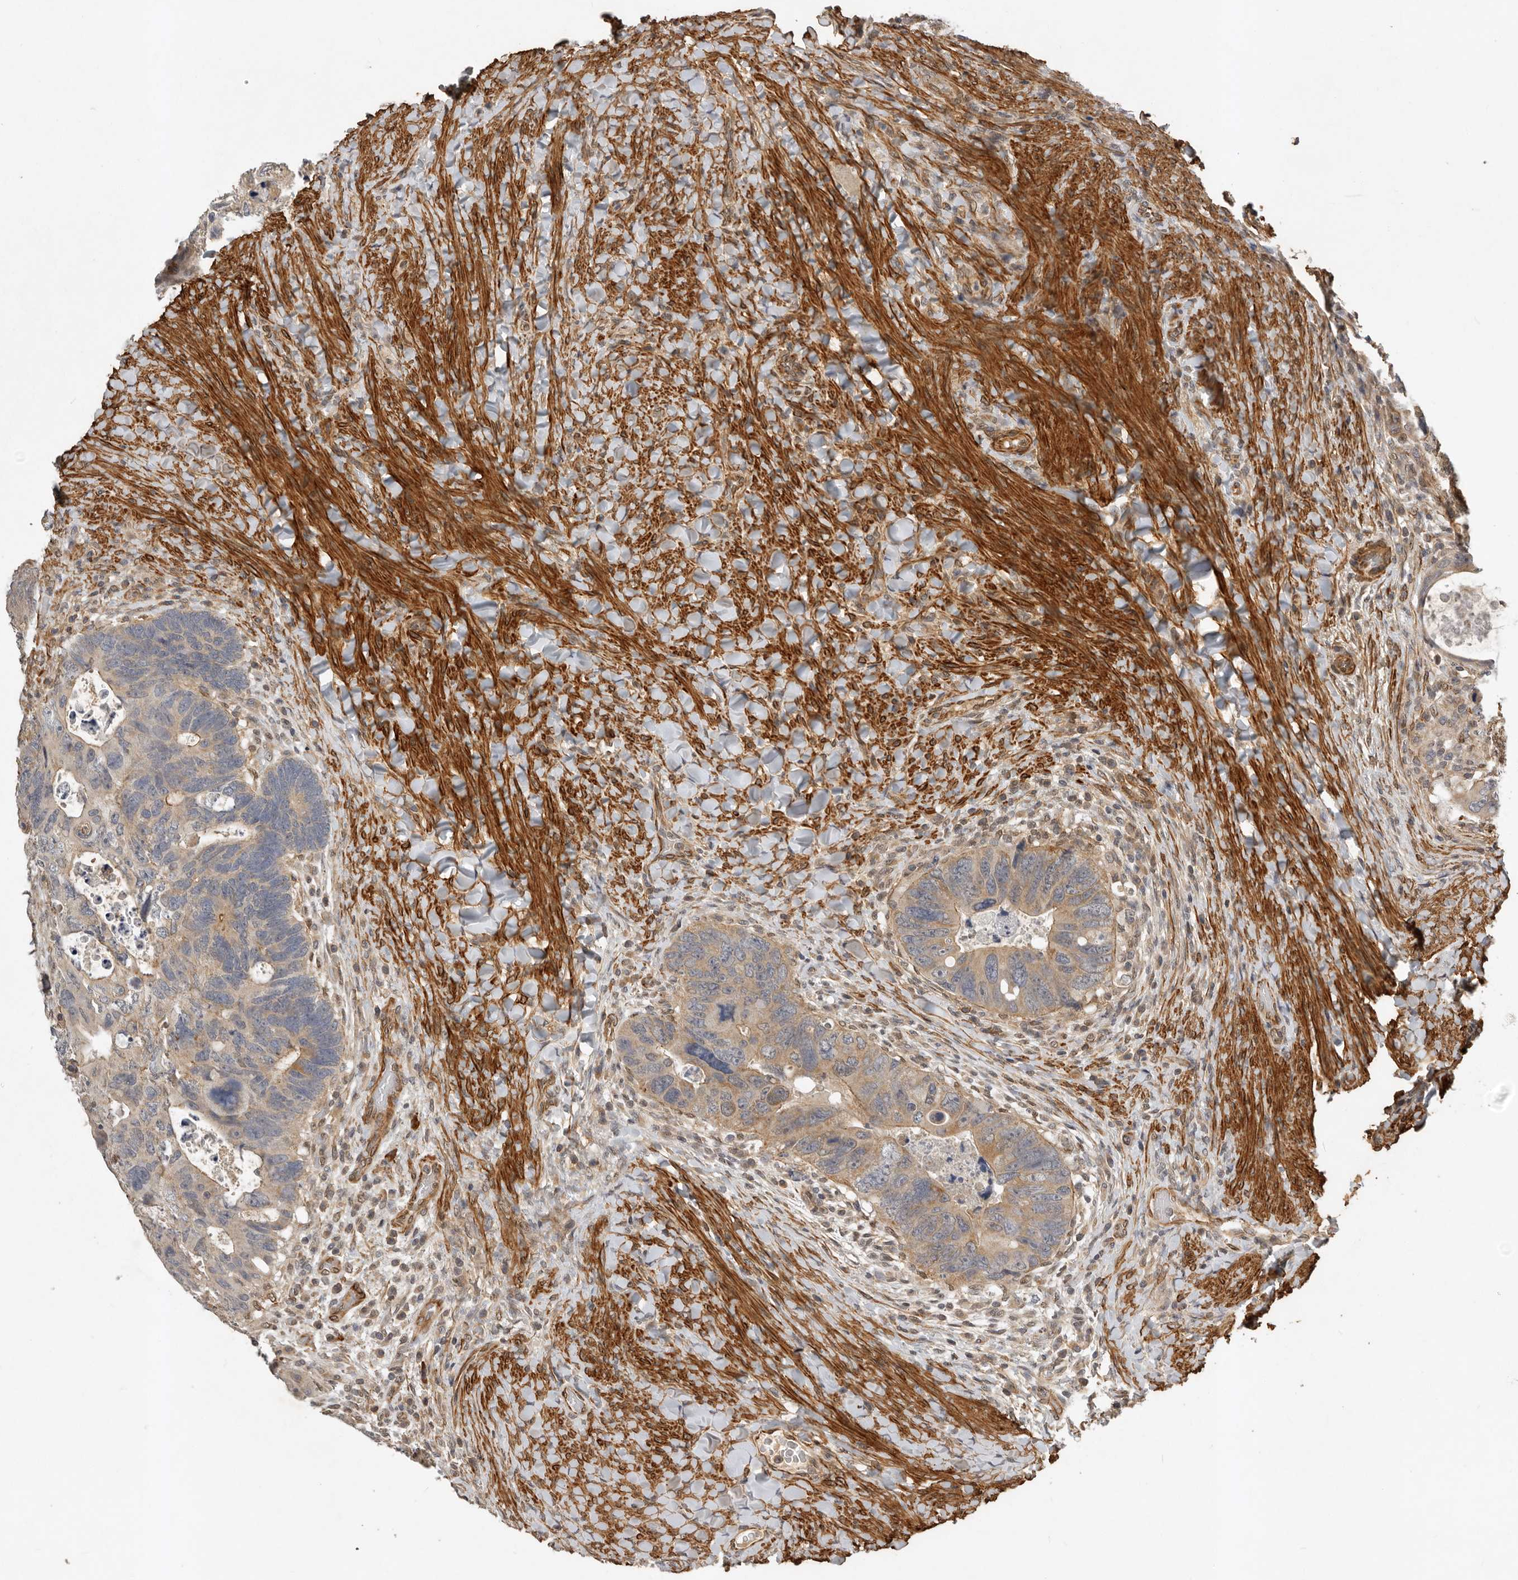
{"staining": {"intensity": "moderate", "quantity": ">75%", "location": "cytoplasmic/membranous"}, "tissue": "colorectal cancer", "cell_type": "Tumor cells", "image_type": "cancer", "snomed": [{"axis": "morphology", "description": "Adenocarcinoma, NOS"}, {"axis": "topography", "description": "Rectum"}], "caption": "Tumor cells demonstrate medium levels of moderate cytoplasmic/membranous staining in approximately >75% of cells in colorectal cancer.", "gene": "RNF157", "patient": {"sex": "male", "age": 59}}